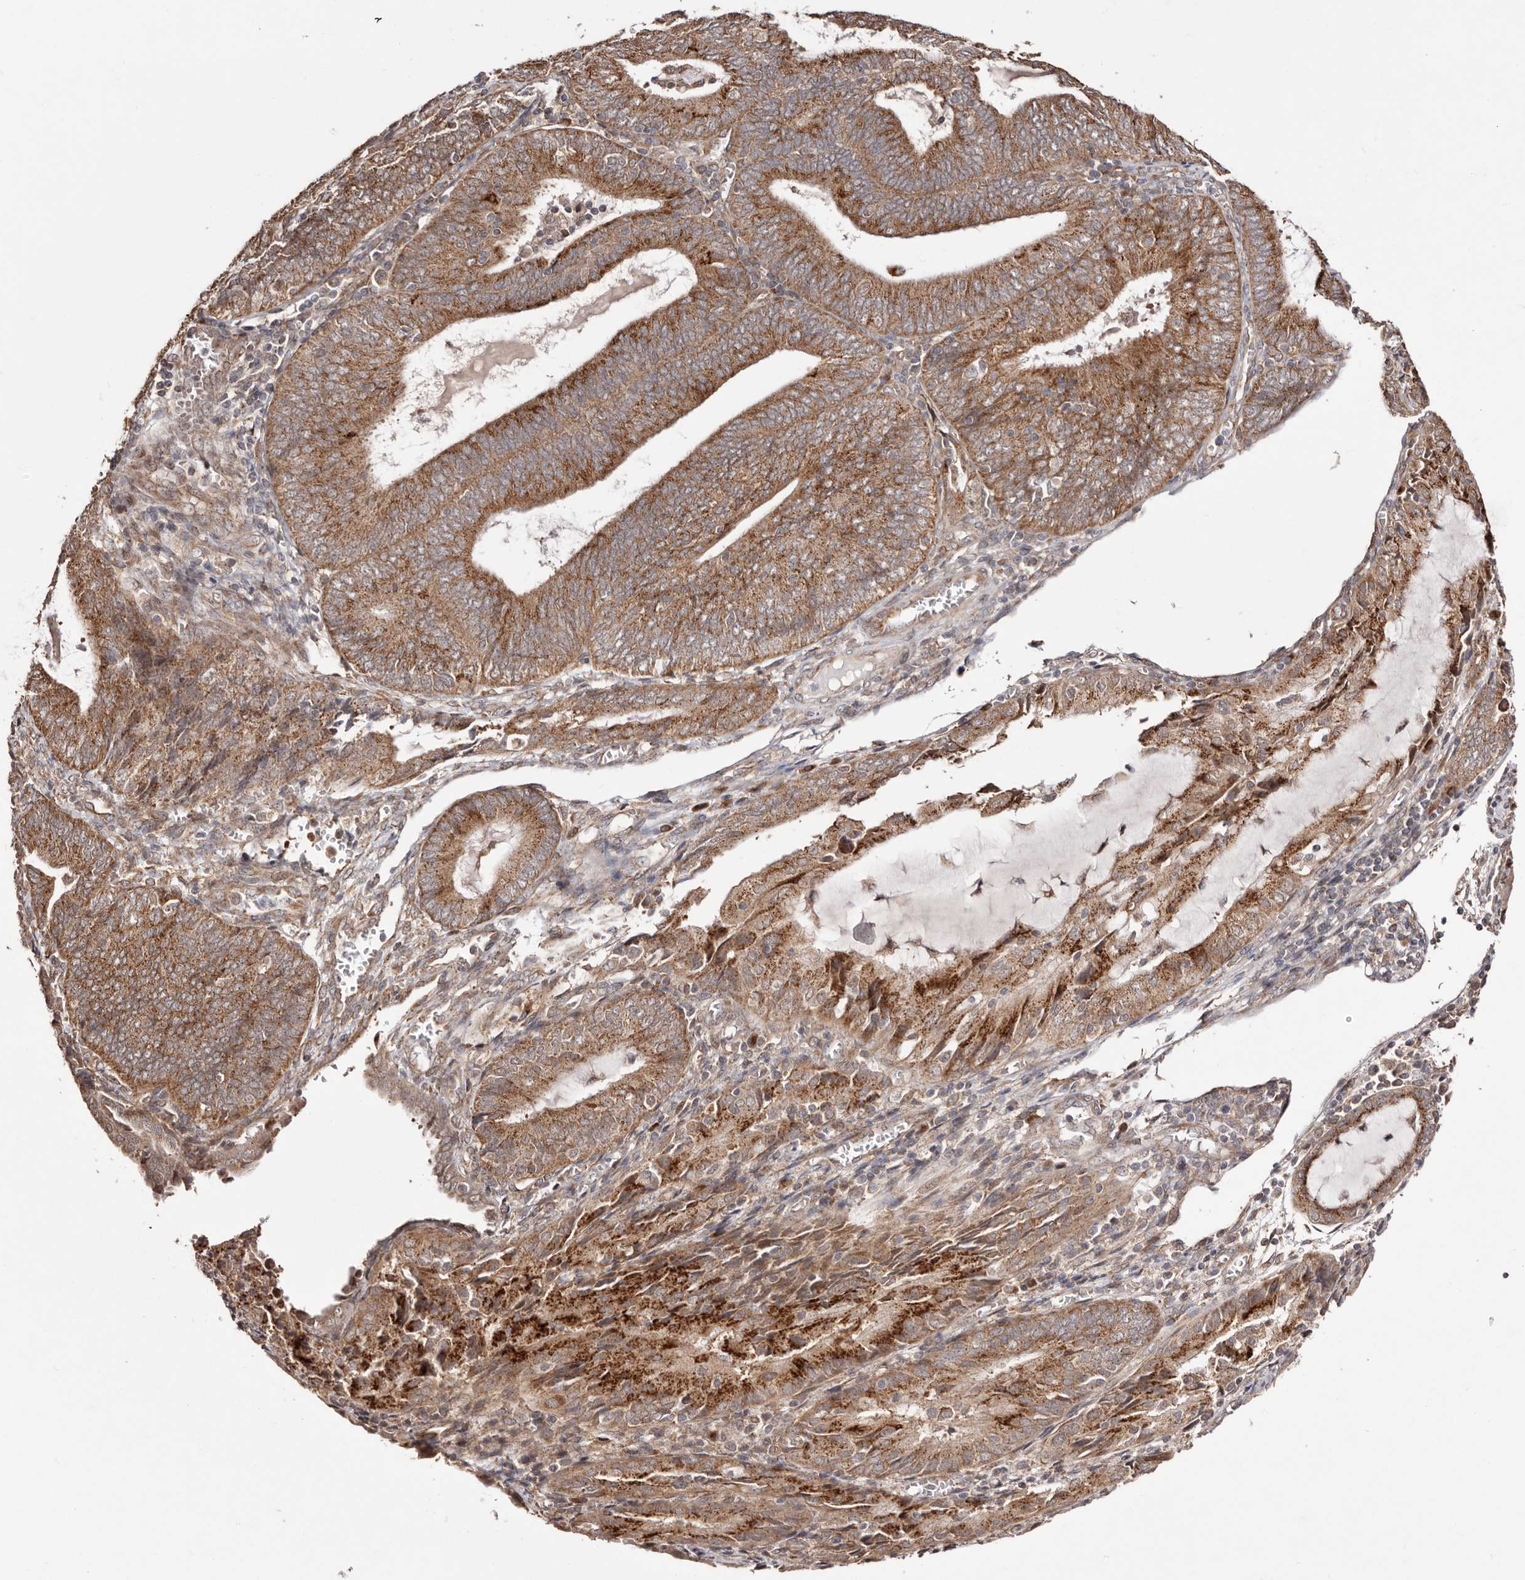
{"staining": {"intensity": "moderate", "quantity": ">75%", "location": "cytoplasmic/membranous"}, "tissue": "endometrial cancer", "cell_type": "Tumor cells", "image_type": "cancer", "snomed": [{"axis": "morphology", "description": "Adenocarcinoma, NOS"}, {"axis": "topography", "description": "Endometrium"}], "caption": "Human endometrial cancer stained with a protein marker exhibits moderate staining in tumor cells.", "gene": "EGR3", "patient": {"sex": "female", "age": 81}}